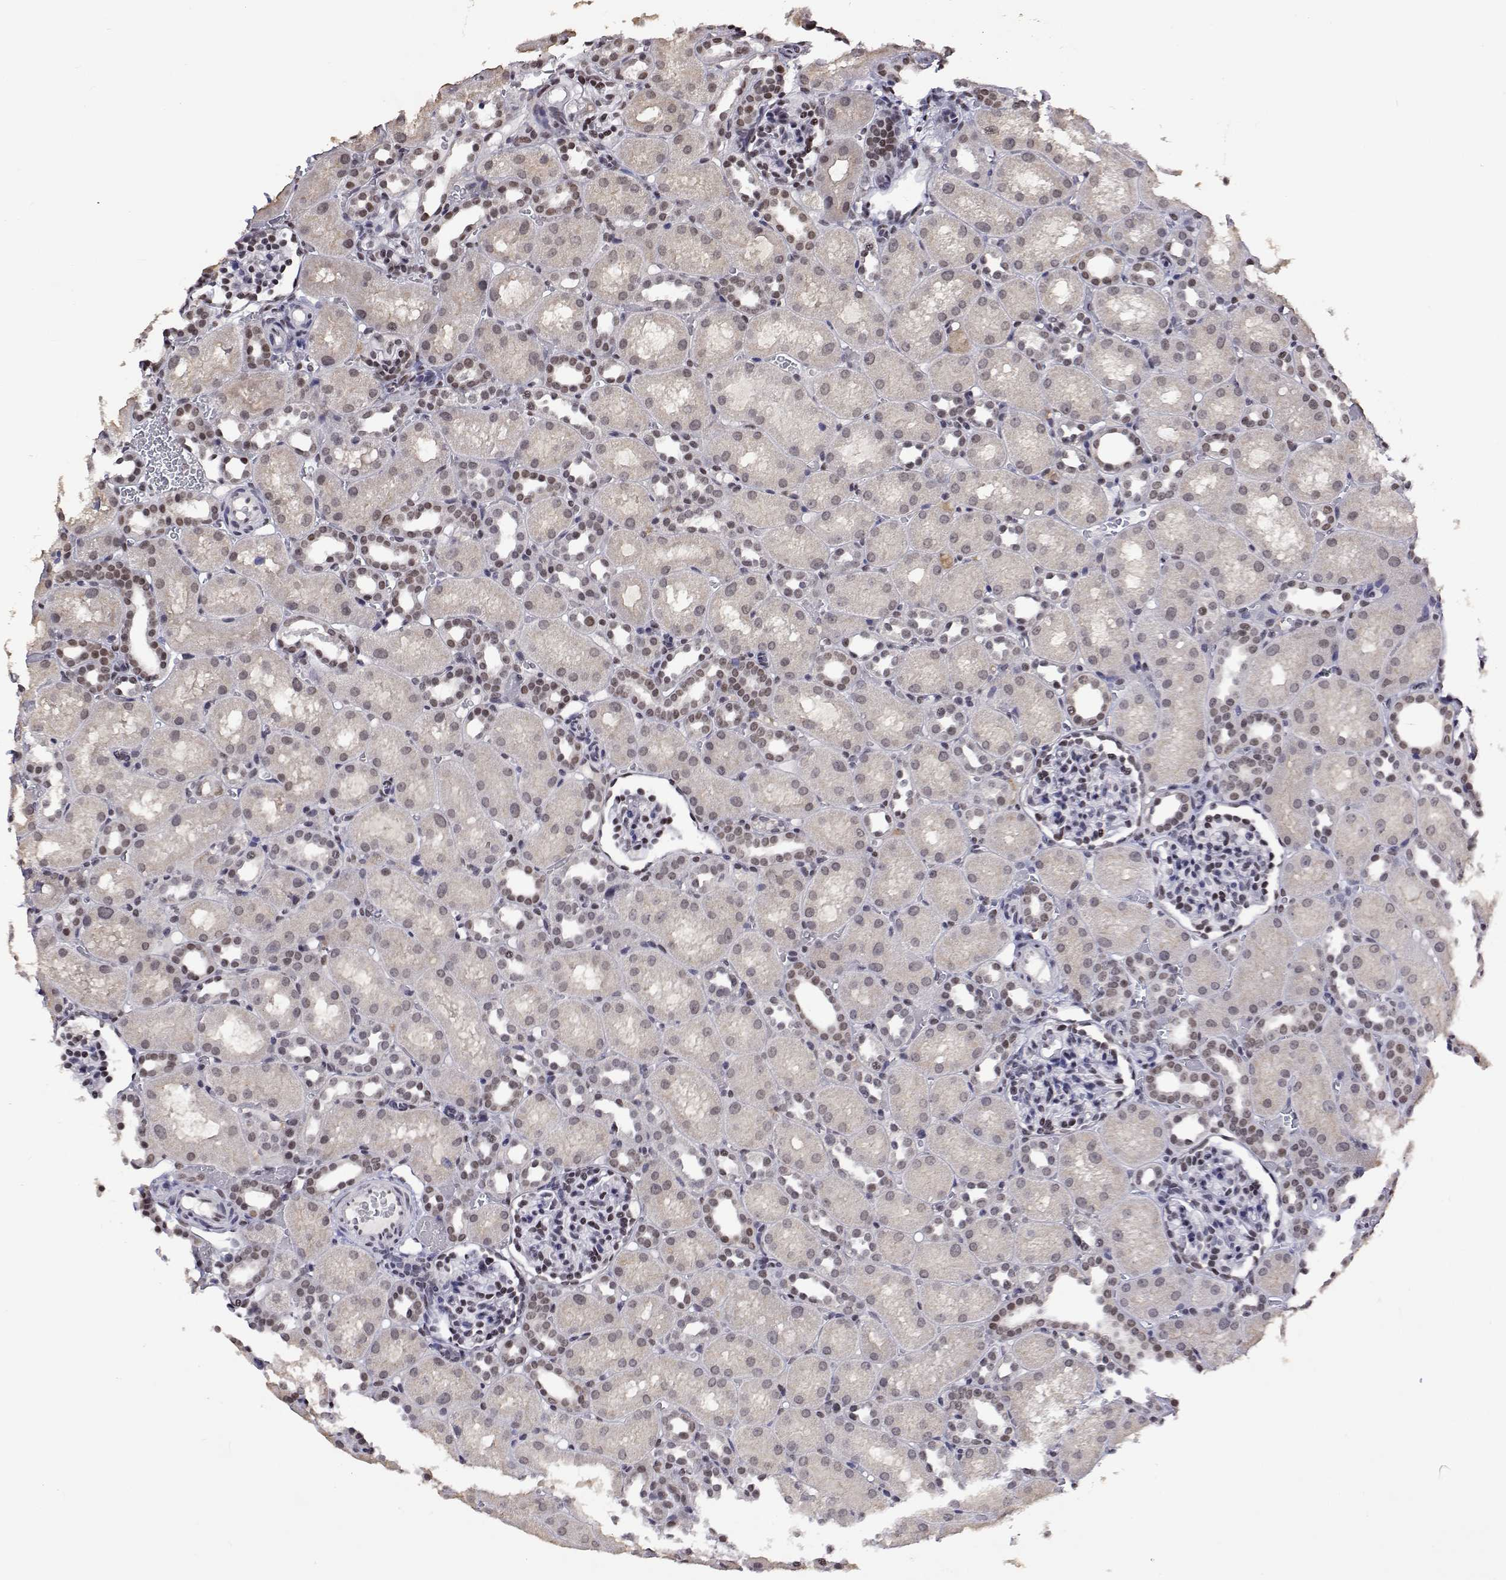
{"staining": {"intensity": "weak", "quantity": "<25%", "location": "nuclear"}, "tissue": "kidney", "cell_type": "Cells in glomeruli", "image_type": "normal", "snomed": [{"axis": "morphology", "description": "Normal tissue, NOS"}, {"axis": "topography", "description": "Kidney"}], "caption": "IHC photomicrograph of unremarkable human kidney stained for a protein (brown), which exhibits no expression in cells in glomeruli.", "gene": "HNRNPA0", "patient": {"sex": "male", "age": 1}}